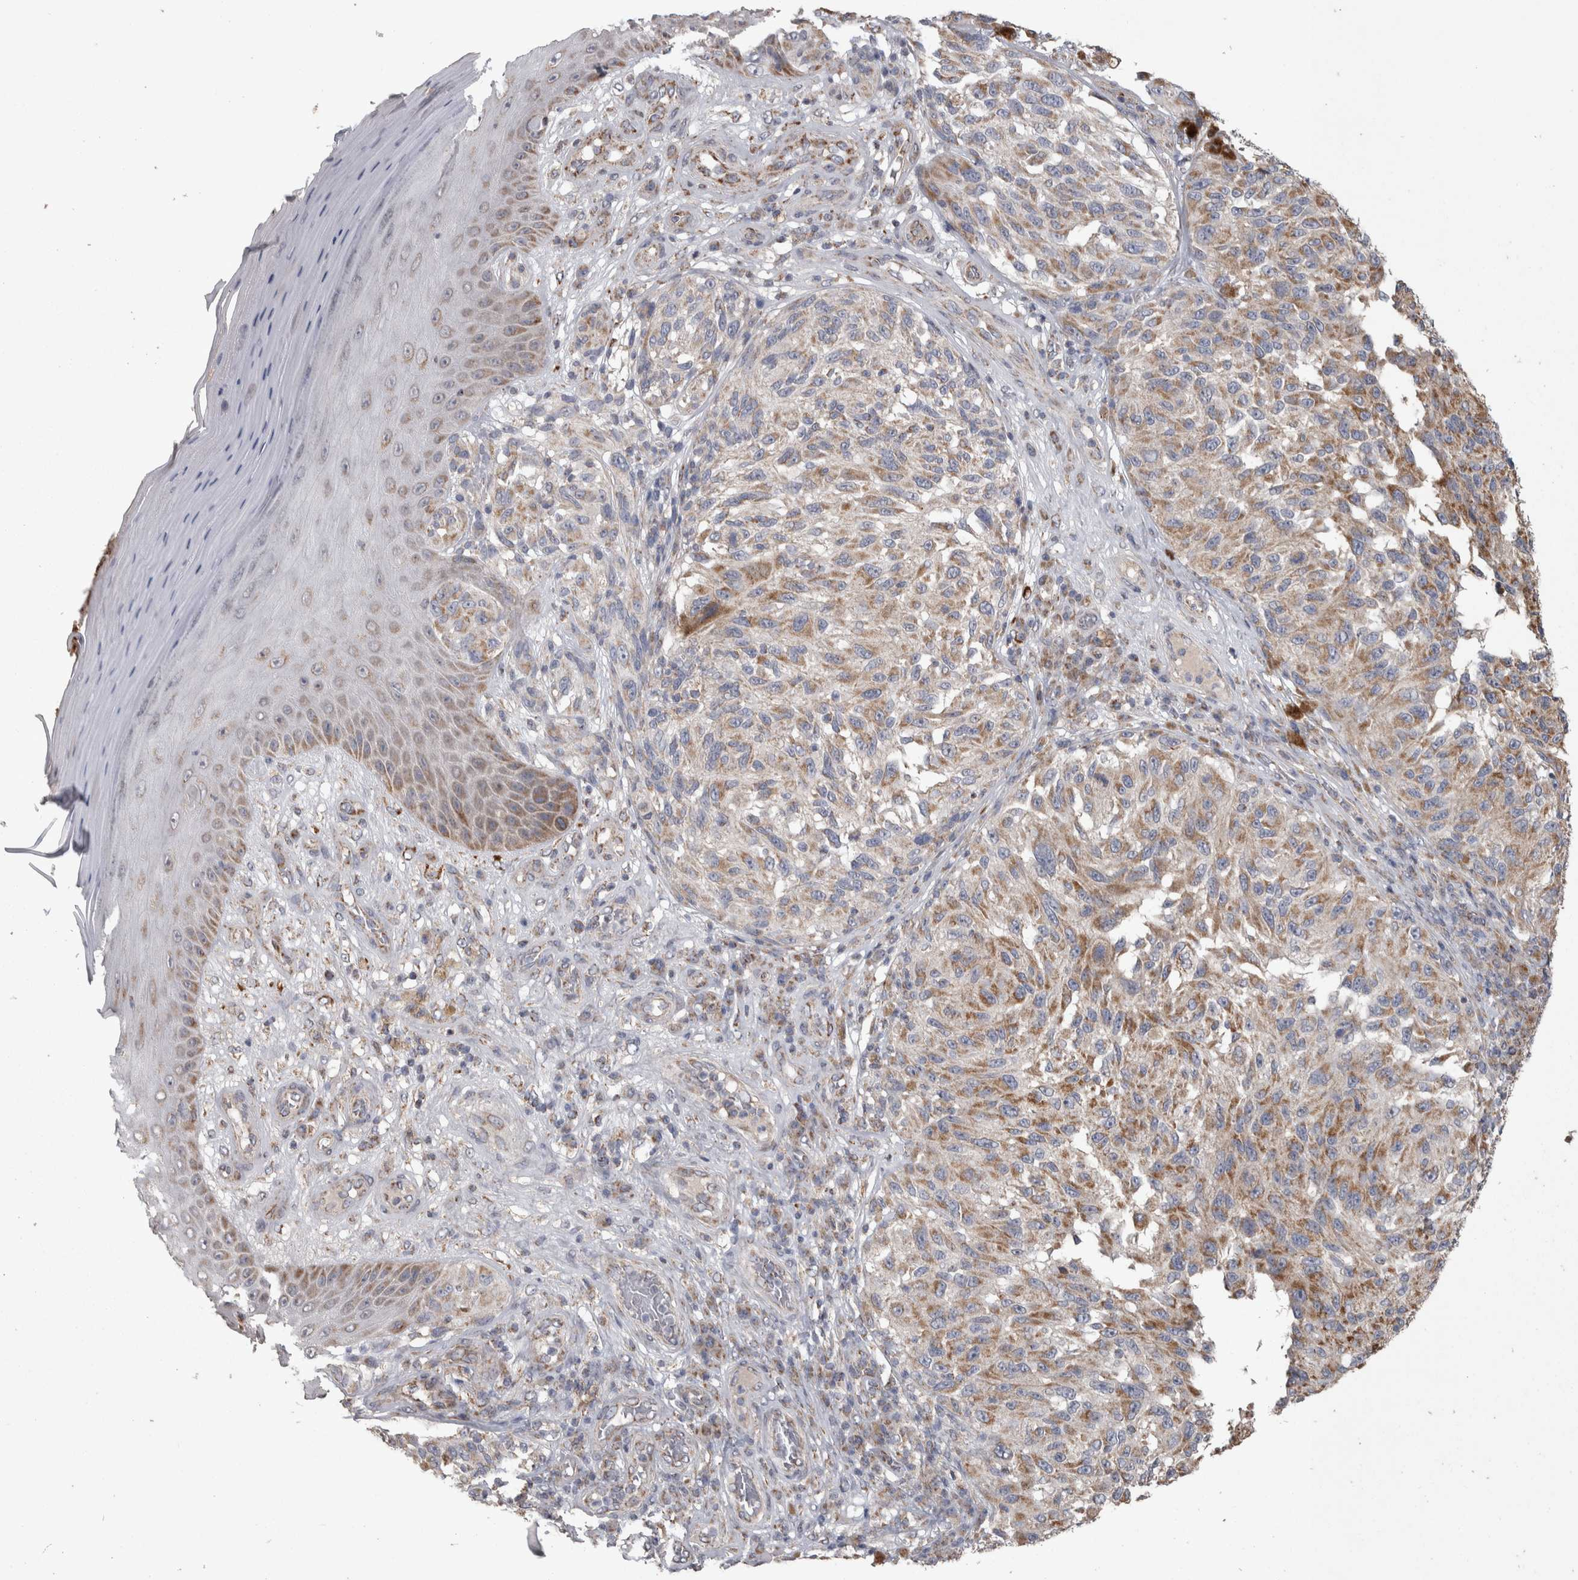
{"staining": {"intensity": "weak", "quantity": ">75%", "location": "cytoplasmic/membranous"}, "tissue": "melanoma", "cell_type": "Tumor cells", "image_type": "cancer", "snomed": [{"axis": "morphology", "description": "Malignant melanoma, NOS"}, {"axis": "topography", "description": "Skin"}], "caption": "Protein staining demonstrates weak cytoplasmic/membranous positivity in approximately >75% of tumor cells in malignant melanoma.", "gene": "SCO1", "patient": {"sex": "female", "age": 73}}